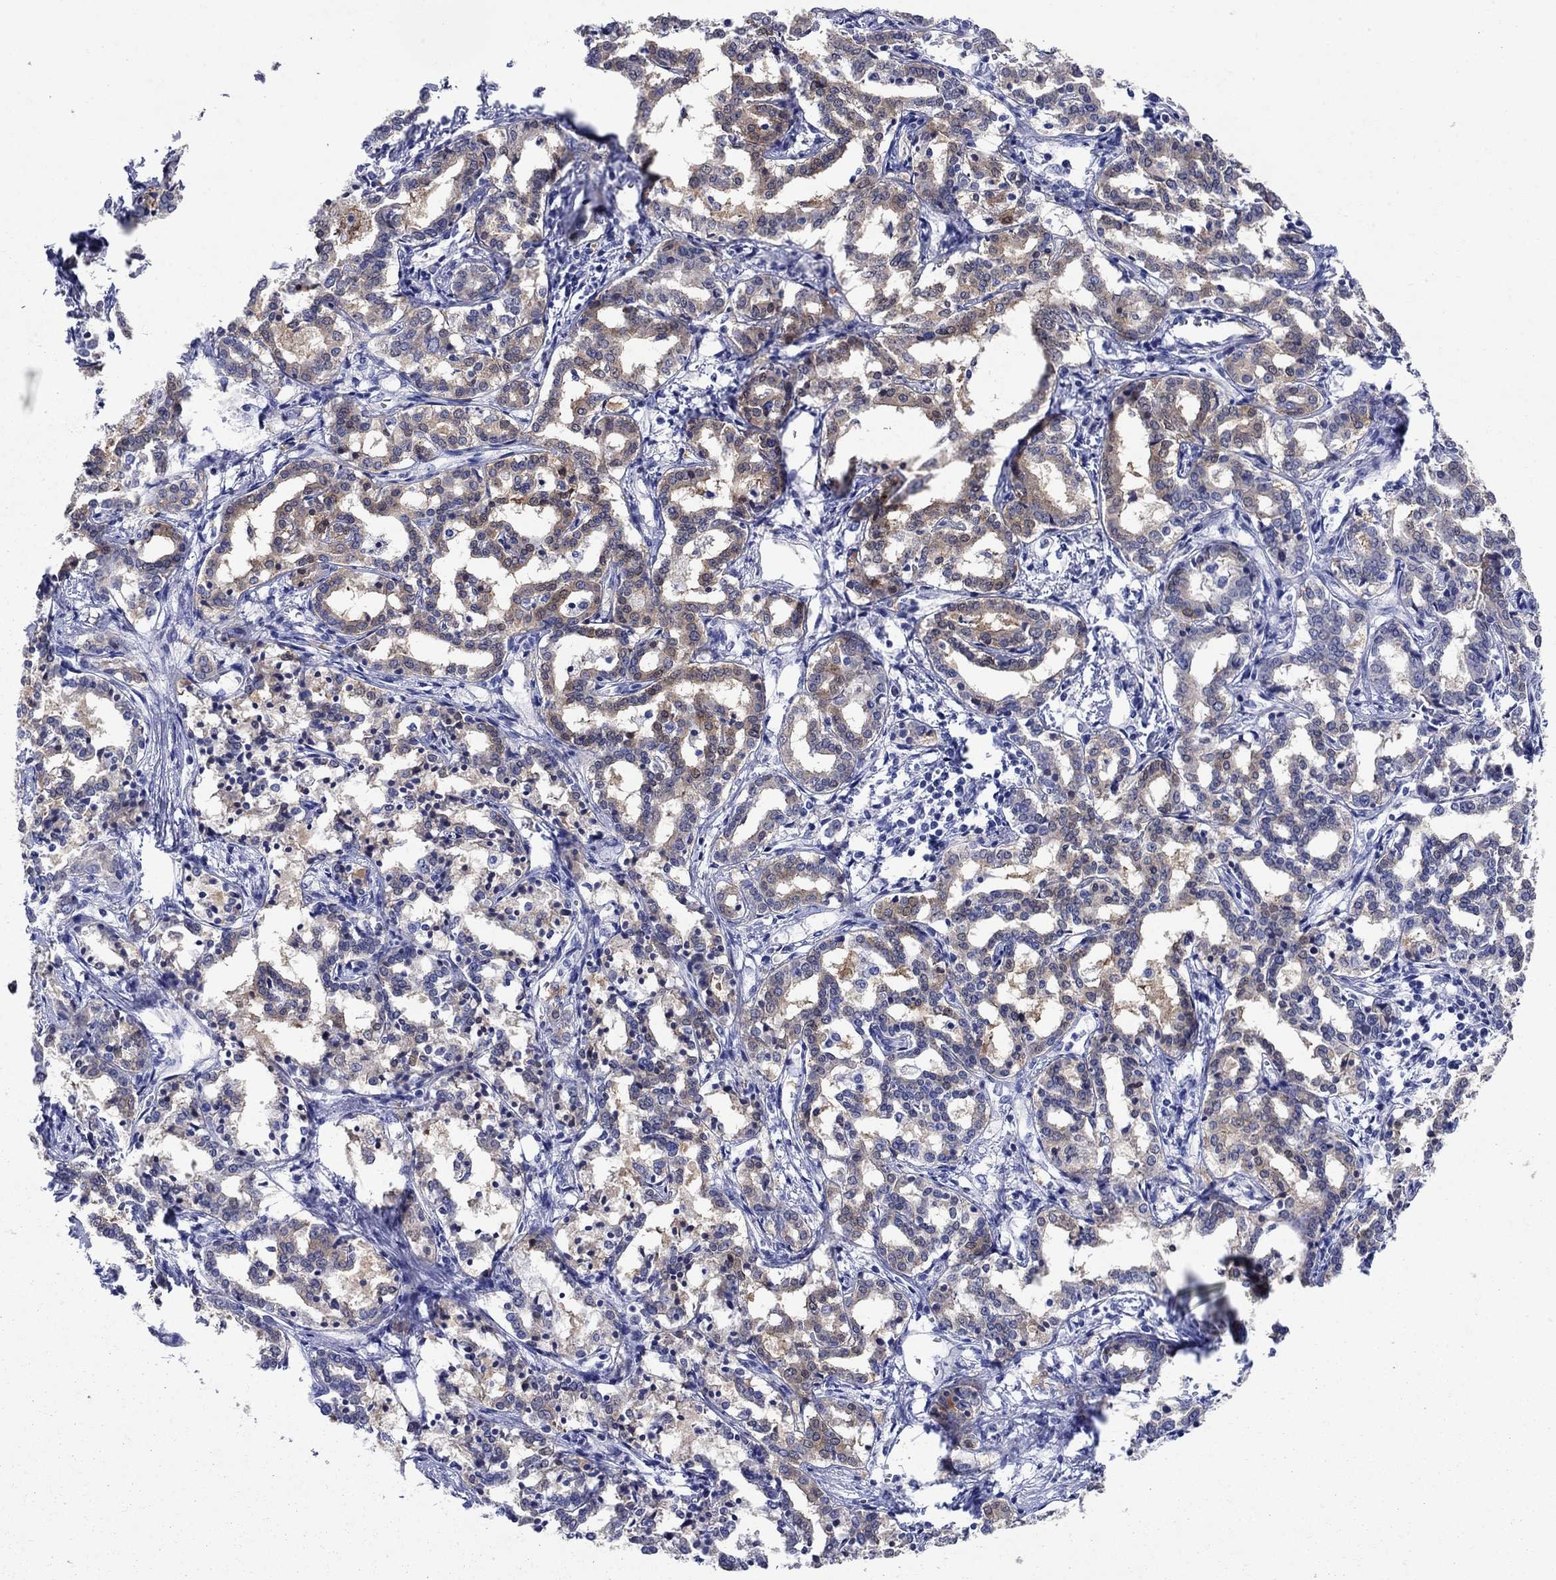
{"staining": {"intensity": "weak", "quantity": ">75%", "location": "cytoplasmic/membranous"}, "tissue": "liver cancer", "cell_type": "Tumor cells", "image_type": "cancer", "snomed": [{"axis": "morphology", "description": "Cholangiocarcinoma"}, {"axis": "topography", "description": "Liver"}], "caption": "A histopathology image of human liver cancer (cholangiocarcinoma) stained for a protein demonstrates weak cytoplasmic/membranous brown staining in tumor cells.", "gene": "SULT2B1", "patient": {"sex": "female", "age": 47}}